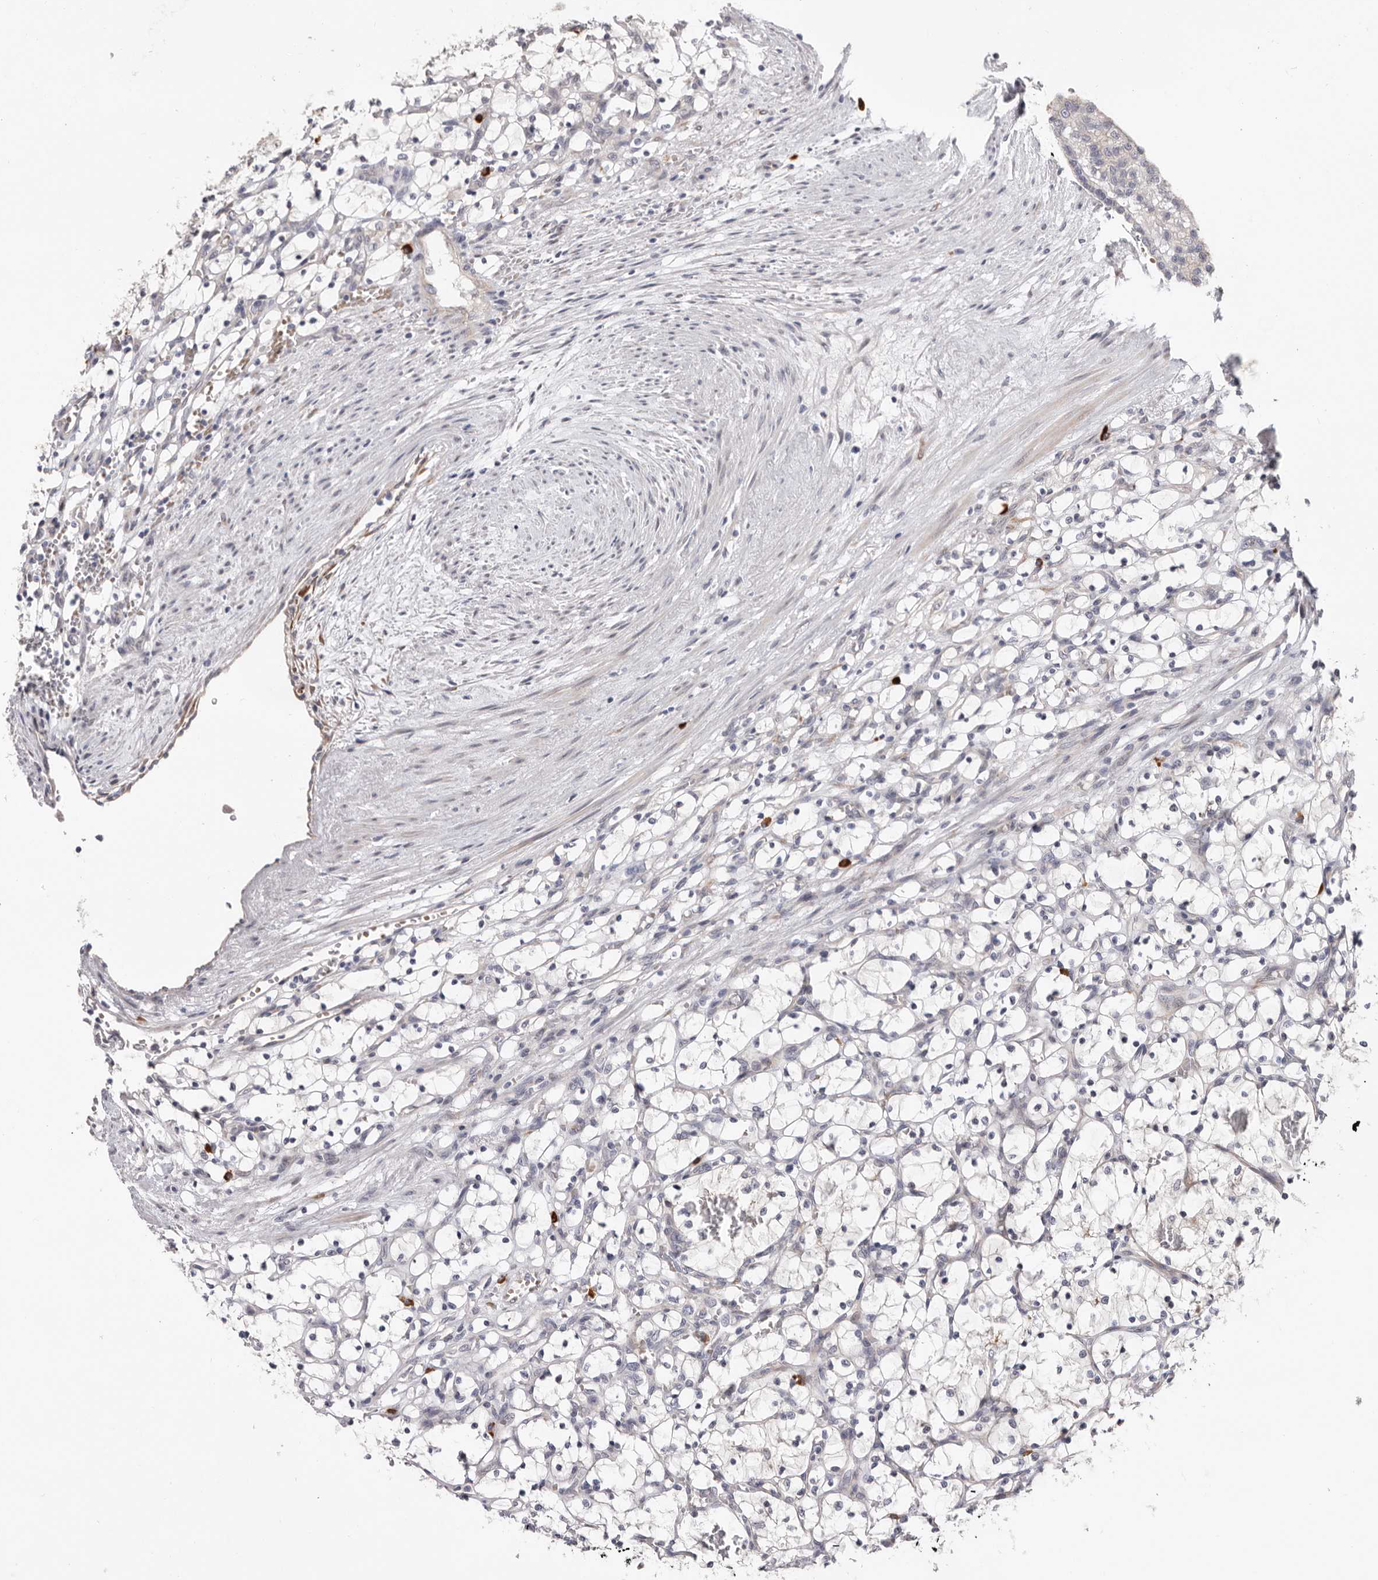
{"staining": {"intensity": "negative", "quantity": "none", "location": "none"}, "tissue": "renal cancer", "cell_type": "Tumor cells", "image_type": "cancer", "snomed": [{"axis": "morphology", "description": "Adenocarcinoma, NOS"}, {"axis": "topography", "description": "Kidney"}], "caption": "Micrograph shows no significant protein expression in tumor cells of renal cancer (adenocarcinoma). (DAB (3,3'-diaminobenzidine) immunohistochemistry with hematoxylin counter stain).", "gene": "USH1C", "patient": {"sex": "female", "age": 69}}